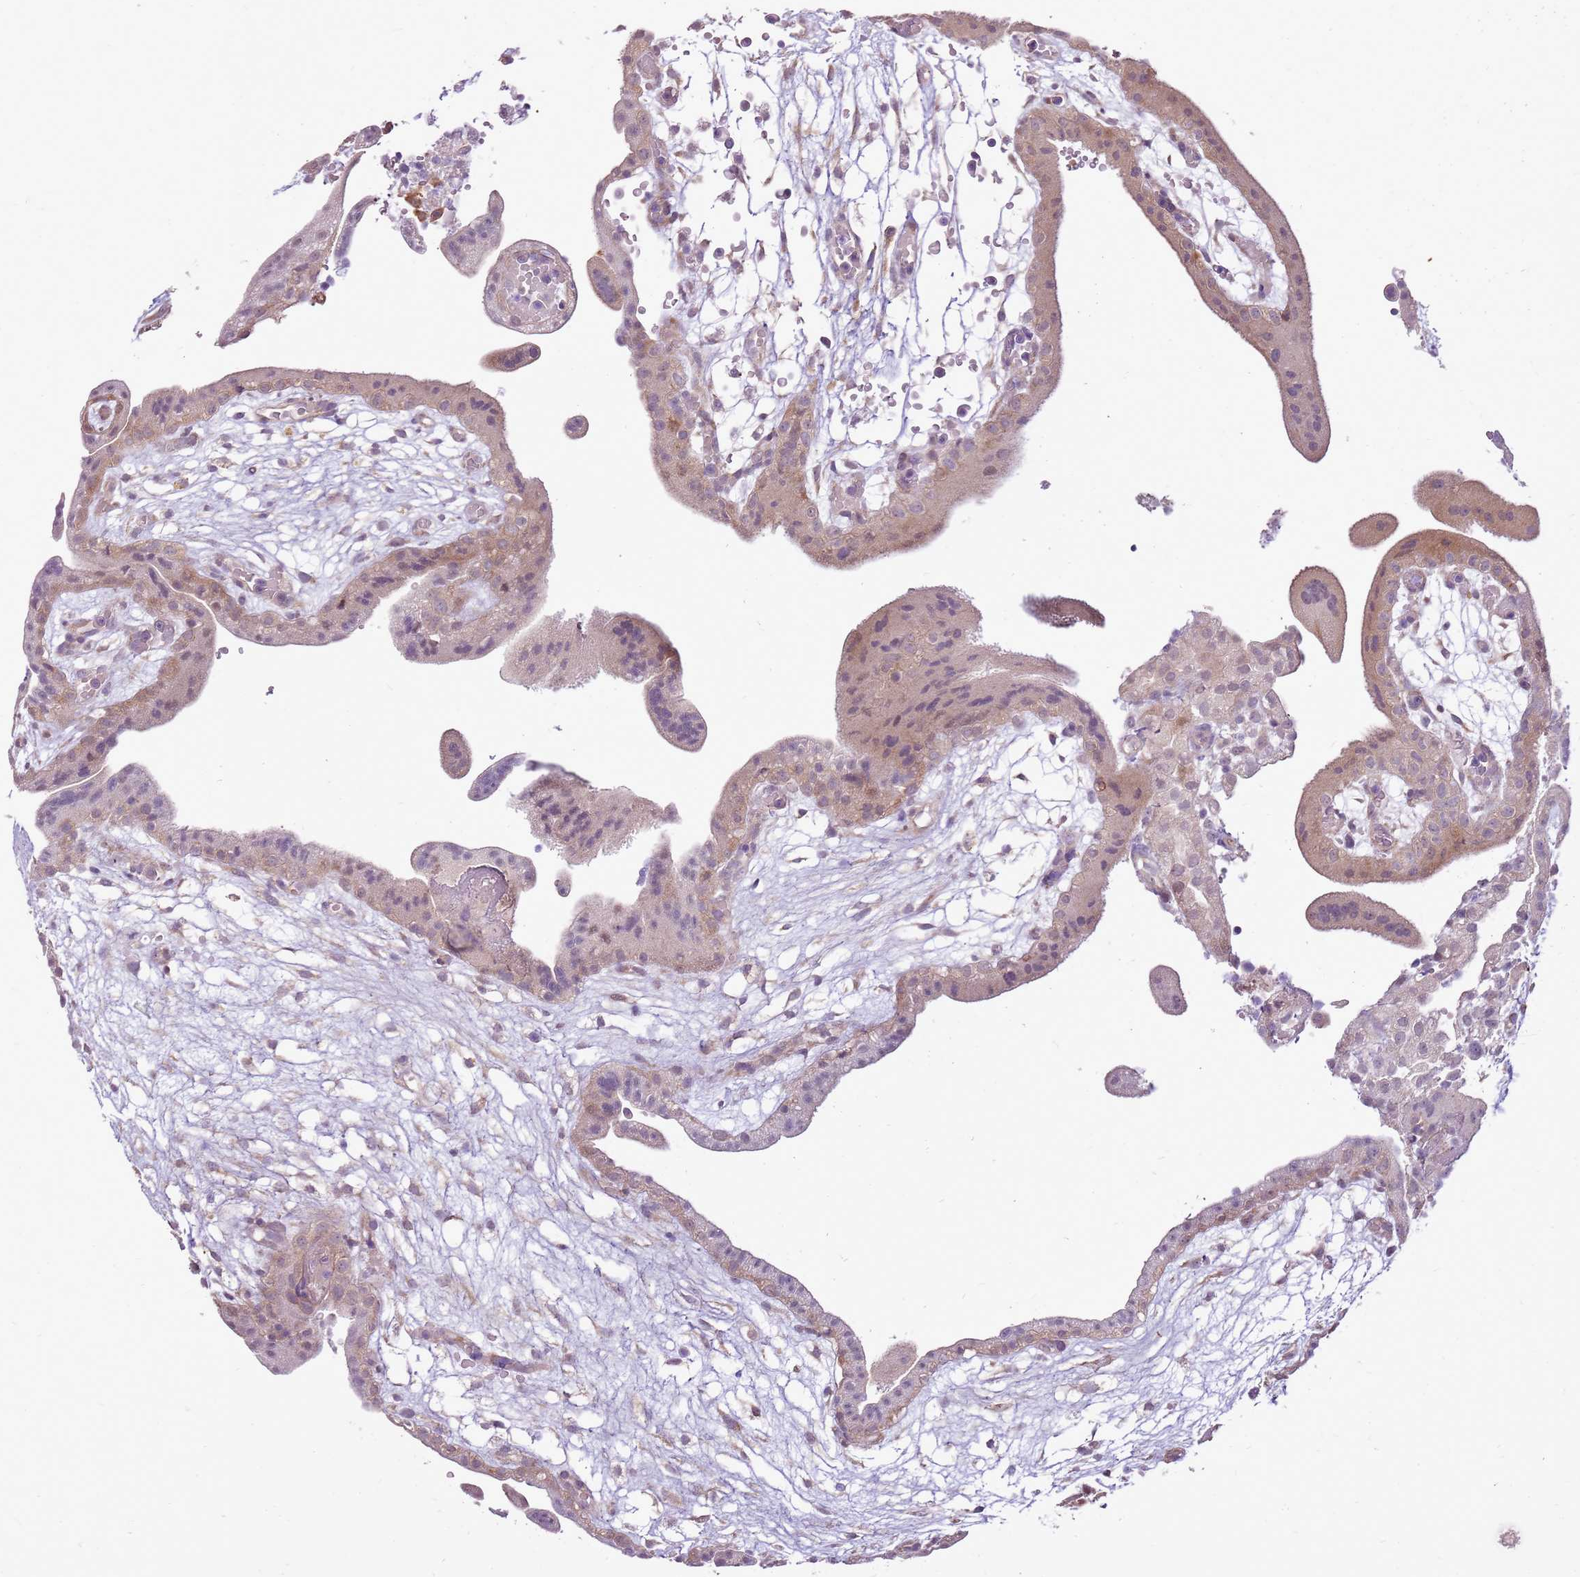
{"staining": {"intensity": "moderate", "quantity": "<25%", "location": "cytoplasmic/membranous"}, "tissue": "placenta", "cell_type": "Decidual cells", "image_type": "normal", "snomed": [{"axis": "morphology", "description": "Normal tissue, NOS"}, {"axis": "topography", "description": "Placenta"}], "caption": "High-magnification brightfield microscopy of normal placenta stained with DAB (3,3'-diaminobenzidine) (brown) and counterstained with hematoxylin (blue). decidual cells exhibit moderate cytoplasmic/membranous expression is appreciated in about<25% of cells. (DAB (3,3'-diaminobenzidine) = brown stain, brightfield microscopy at high magnification).", "gene": "UGGT2", "patient": {"sex": "female", "age": 18}}